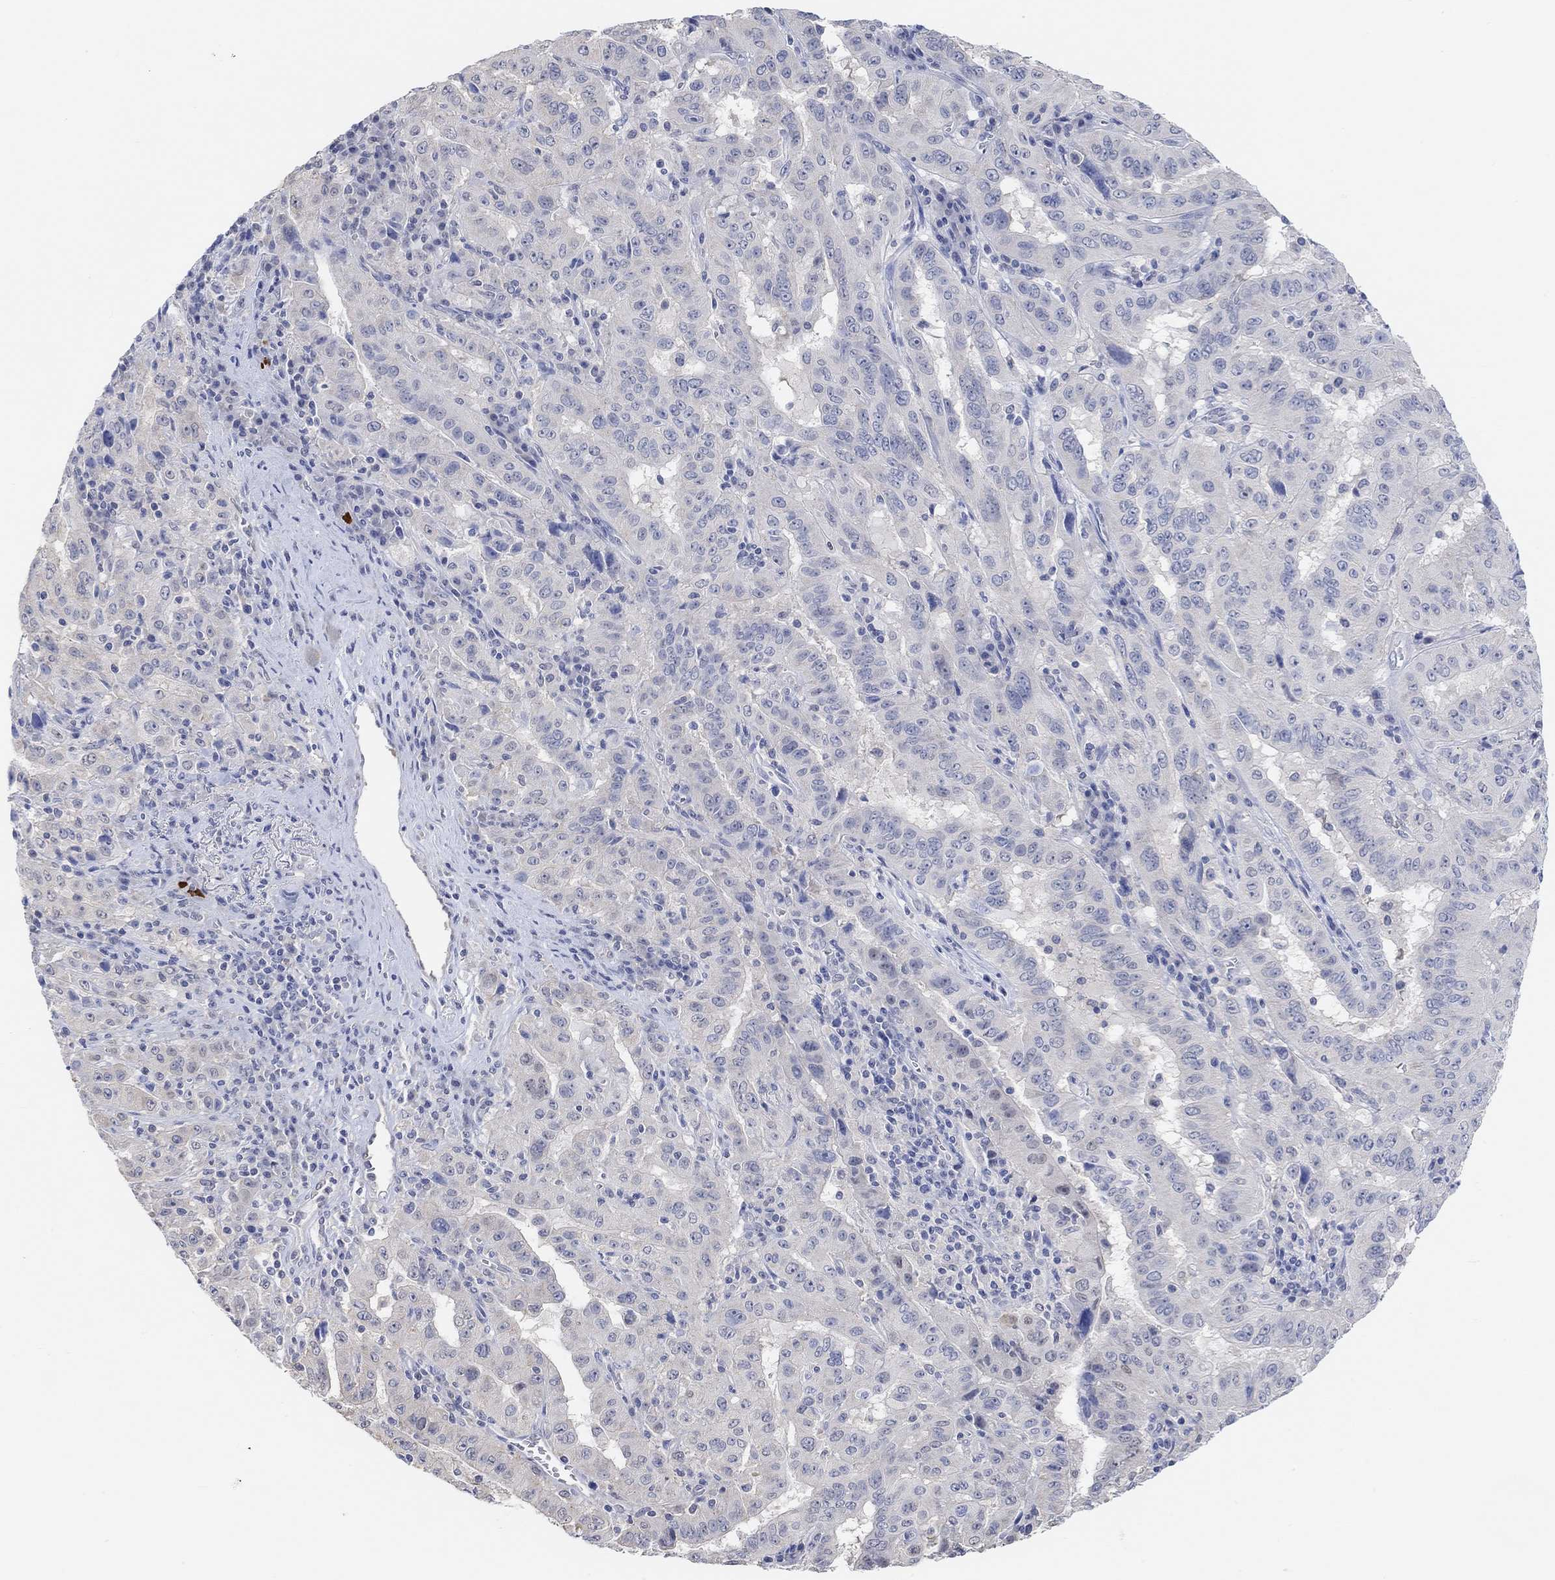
{"staining": {"intensity": "negative", "quantity": "none", "location": "none"}, "tissue": "pancreatic cancer", "cell_type": "Tumor cells", "image_type": "cancer", "snomed": [{"axis": "morphology", "description": "Adenocarcinoma, NOS"}, {"axis": "topography", "description": "Pancreas"}], "caption": "Immunohistochemistry (IHC) of pancreatic cancer demonstrates no expression in tumor cells.", "gene": "MUC1", "patient": {"sex": "male", "age": 63}}